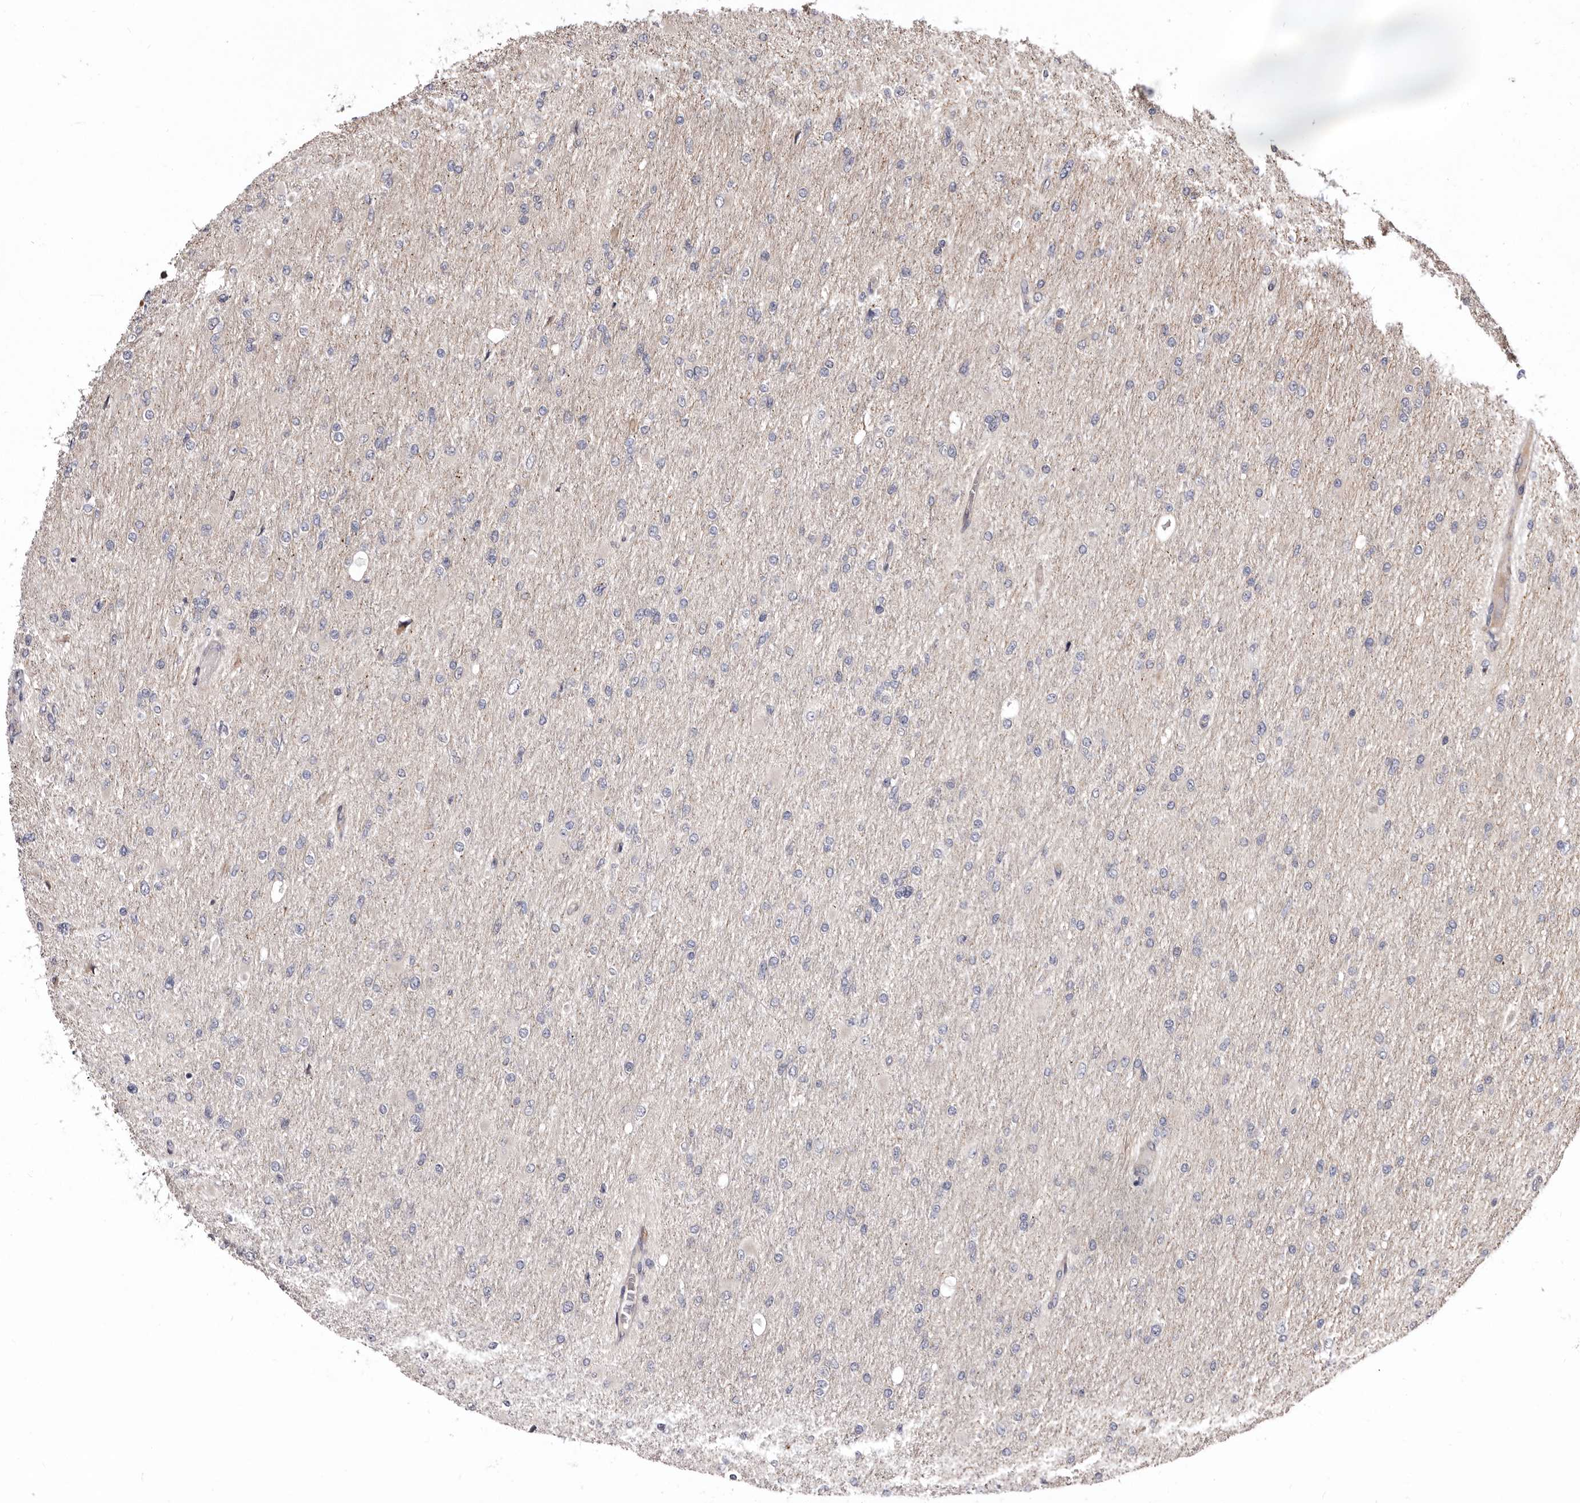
{"staining": {"intensity": "negative", "quantity": "none", "location": "none"}, "tissue": "glioma", "cell_type": "Tumor cells", "image_type": "cancer", "snomed": [{"axis": "morphology", "description": "Glioma, malignant, High grade"}, {"axis": "topography", "description": "Cerebral cortex"}], "caption": "High power microscopy micrograph of an immunohistochemistry (IHC) photomicrograph of malignant glioma (high-grade), revealing no significant expression in tumor cells. The staining is performed using DAB (3,3'-diaminobenzidine) brown chromogen with nuclei counter-stained in using hematoxylin.", "gene": "WEE2", "patient": {"sex": "female", "age": 36}}